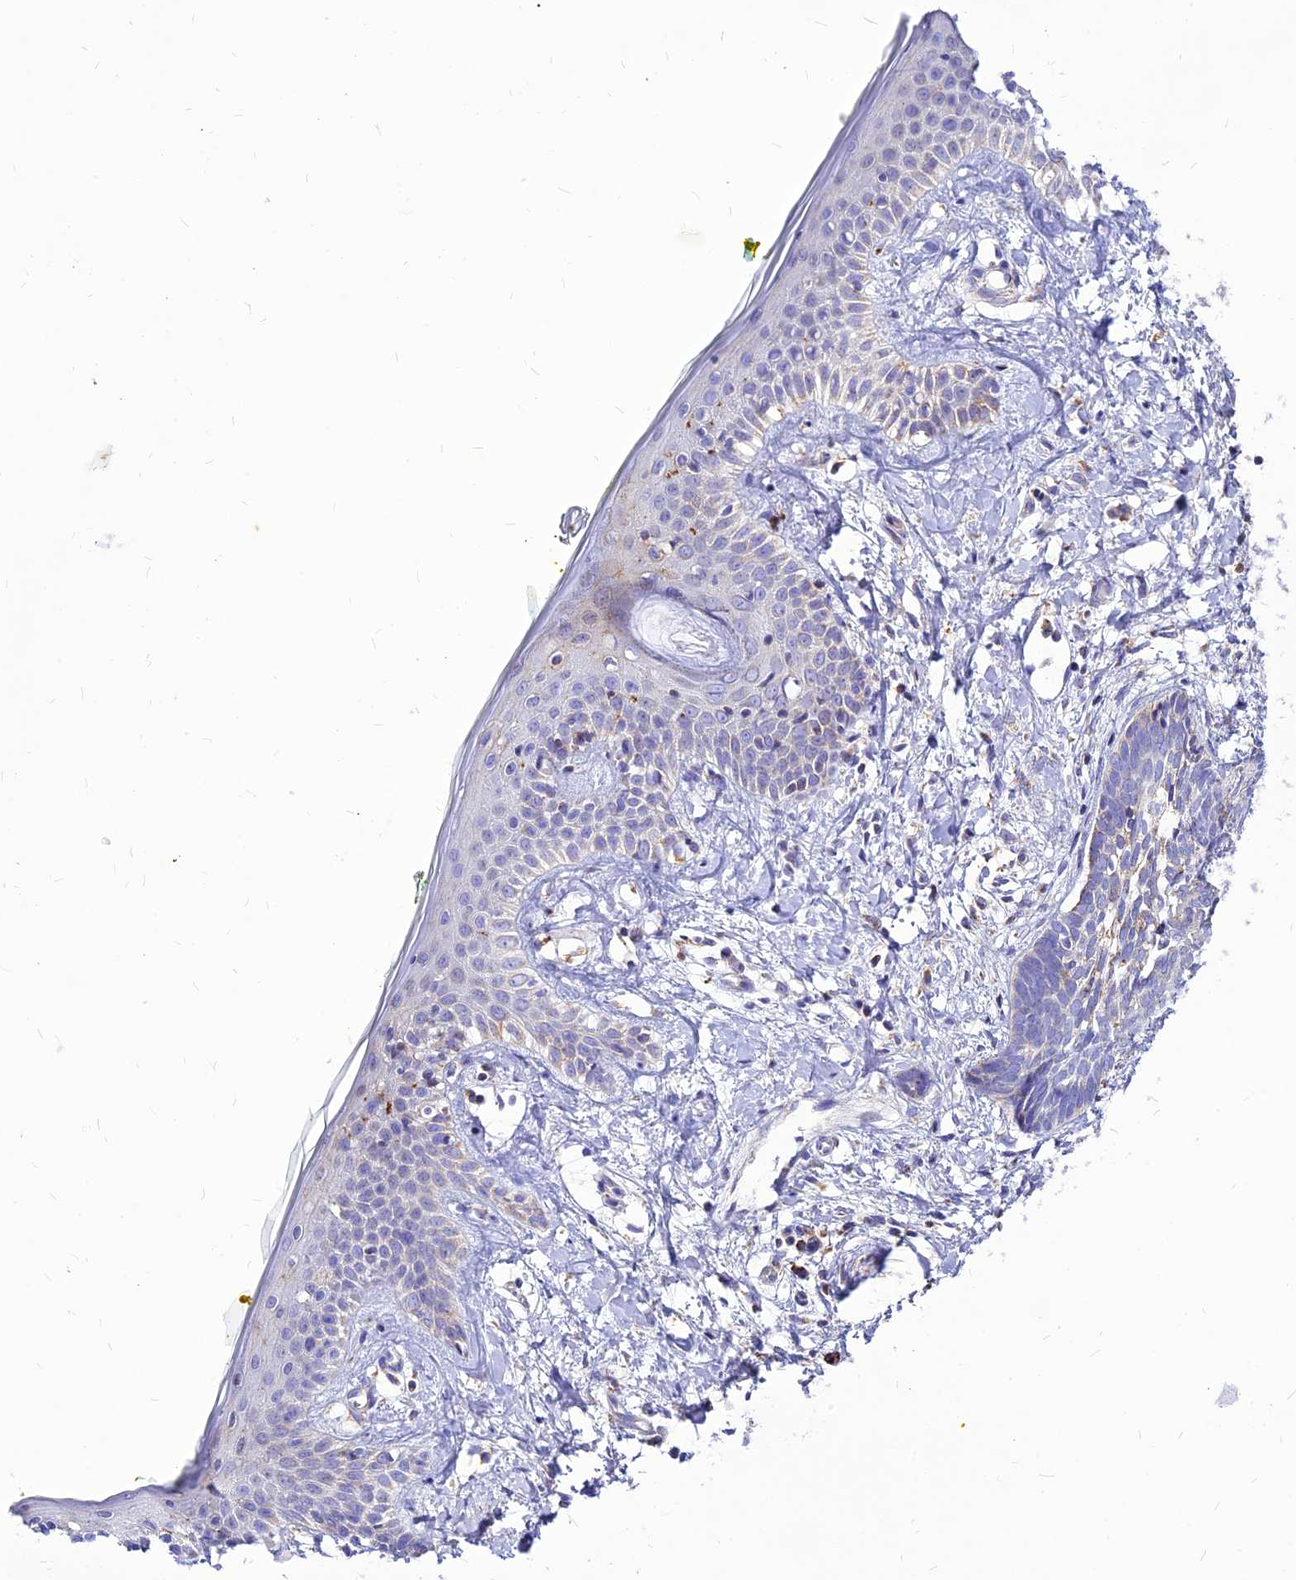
{"staining": {"intensity": "negative", "quantity": "none", "location": "none"}, "tissue": "skin cancer", "cell_type": "Tumor cells", "image_type": "cancer", "snomed": [{"axis": "morphology", "description": "Basal cell carcinoma"}, {"axis": "topography", "description": "Skin"}], "caption": "High magnification brightfield microscopy of skin basal cell carcinoma stained with DAB (3,3'-diaminobenzidine) (brown) and counterstained with hematoxylin (blue): tumor cells show no significant expression. (DAB immunohistochemistry, high magnification).", "gene": "ECI1", "patient": {"sex": "female", "age": 81}}